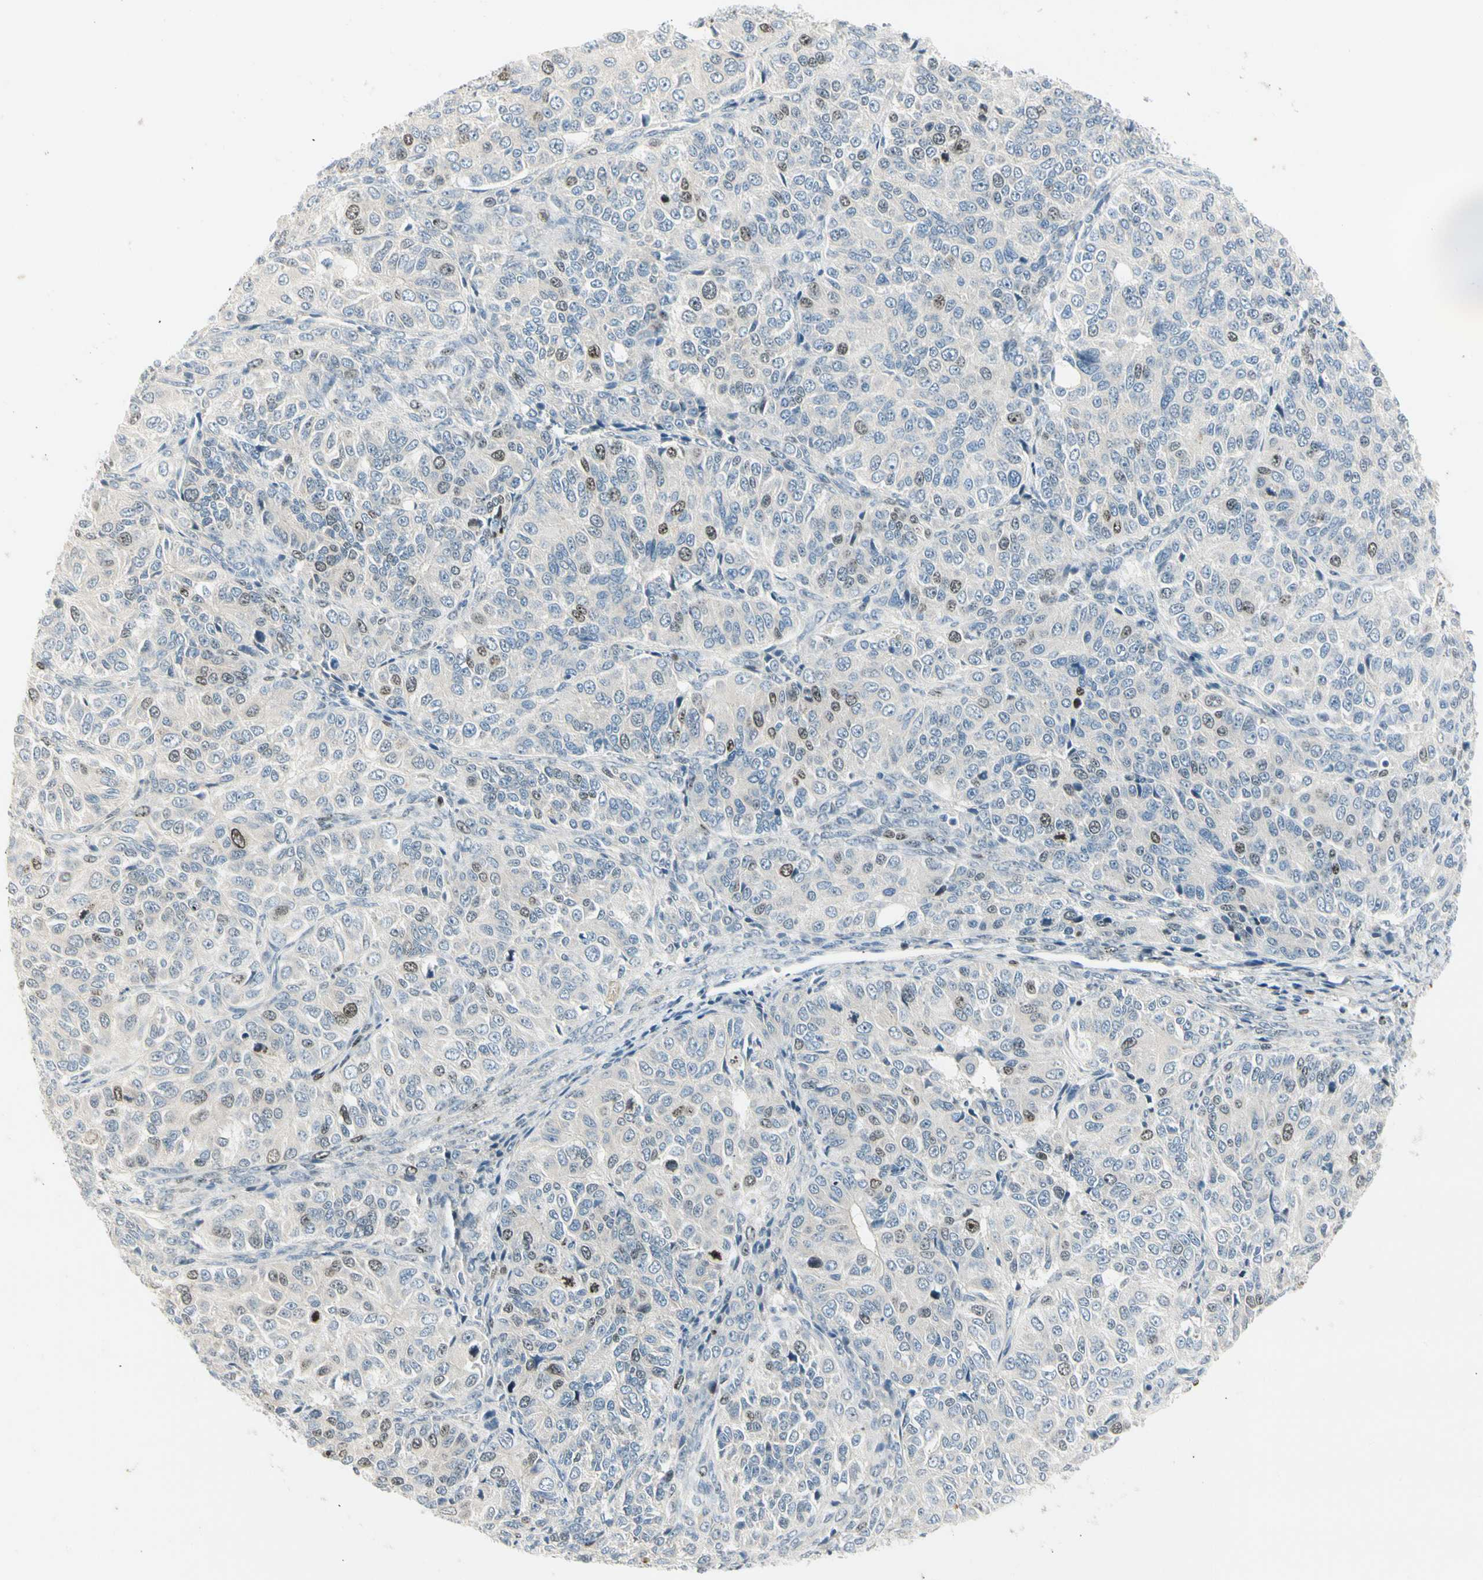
{"staining": {"intensity": "moderate", "quantity": "<25%", "location": "nuclear"}, "tissue": "ovarian cancer", "cell_type": "Tumor cells", "image_type": "cancer", "snomed": [{"axis": "morphology", "description": "Carcinoma, endometroid"}, {"axis": "topography", "description": "Ovary"}], "caption": "Immunohistochemical staining of human ovarian cancer reveals low levels of moderate nuclear staining in approximately <25% of tumor cells.", "gene": "PITX1", "patient": {"sex": "female", "age": 51}}